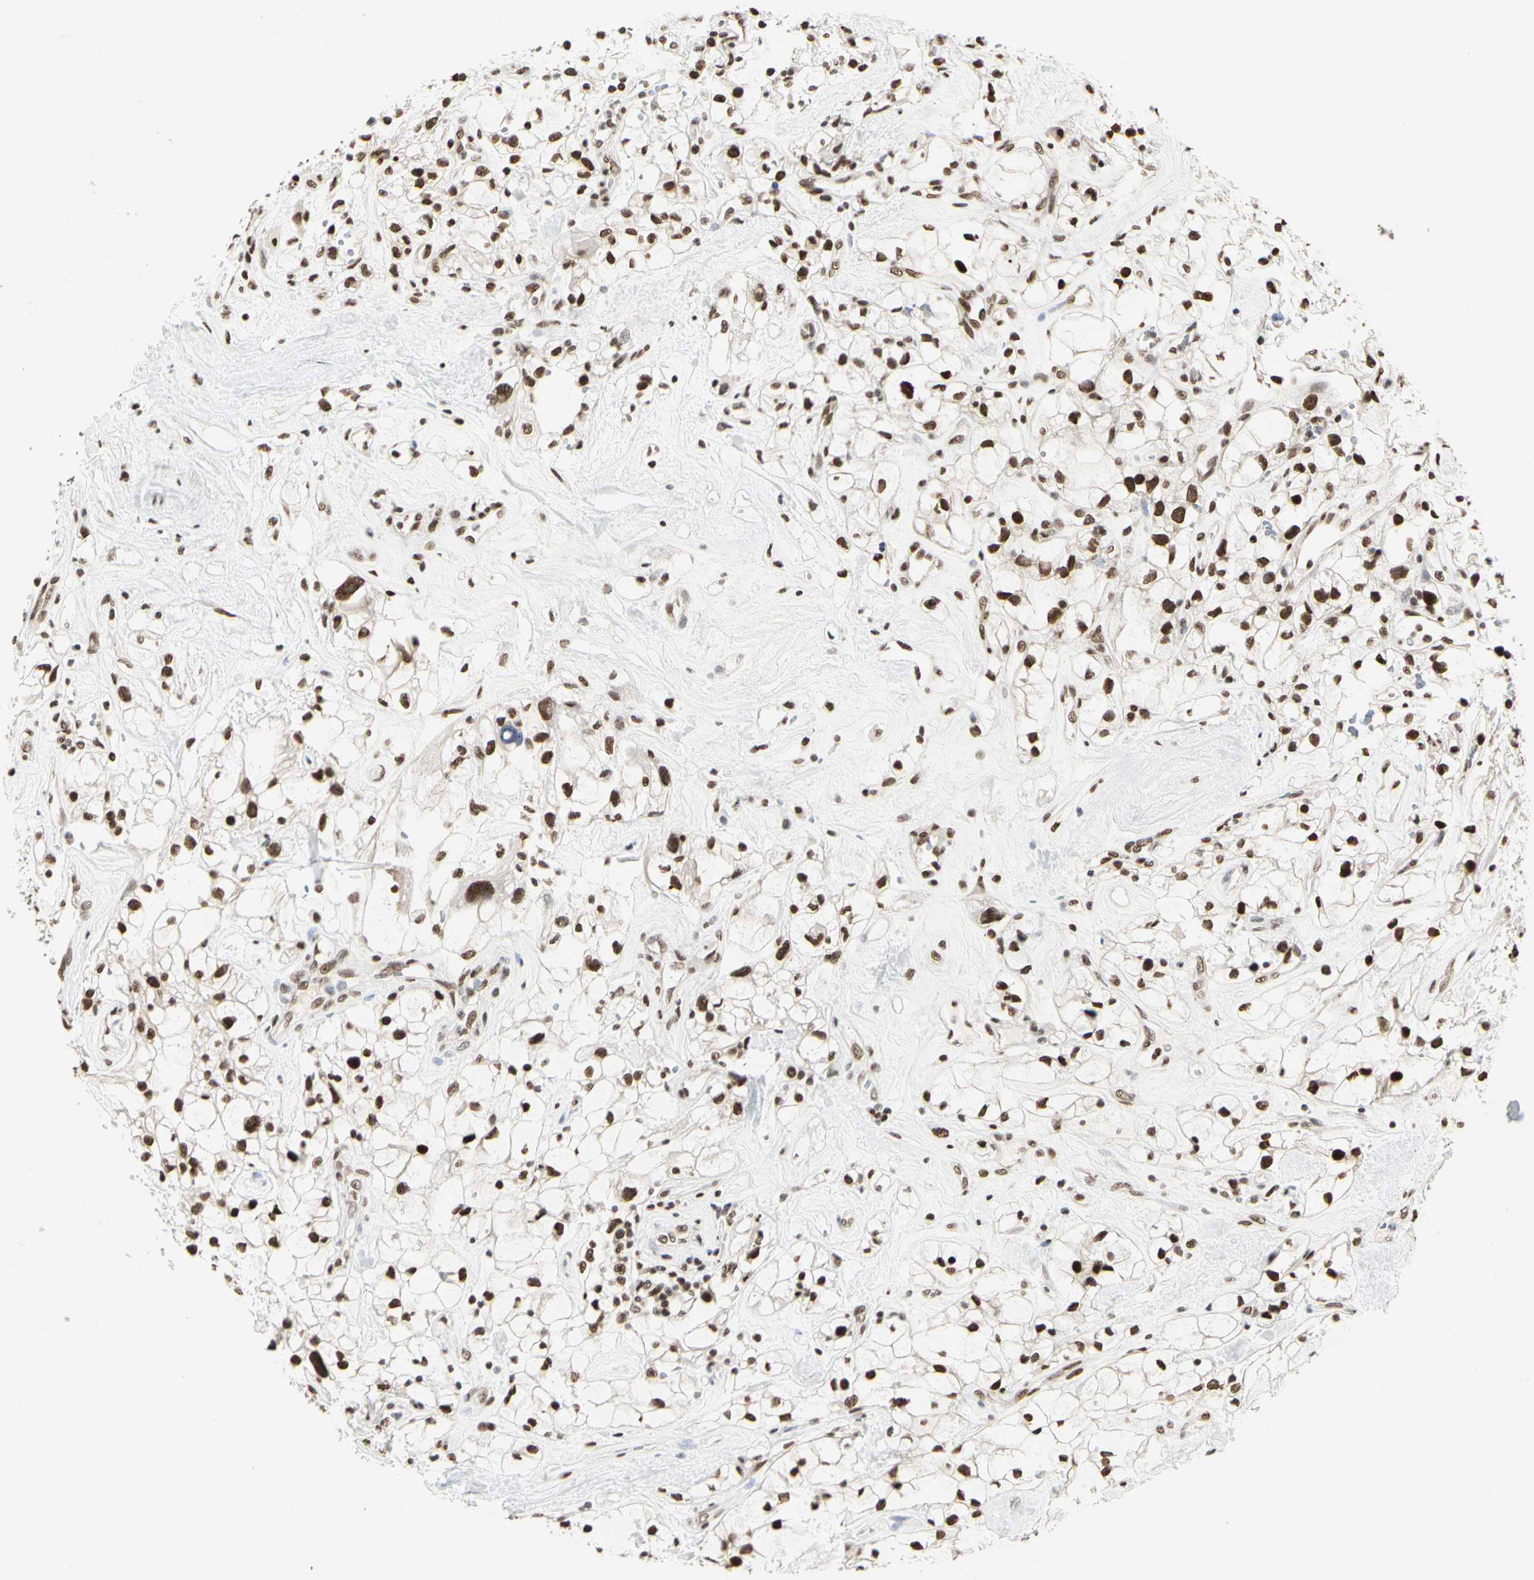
{"staining": {"intensity": "moderate", "quantity": ">75%", "location": "nuclear"}, "tissue": "renal cancer", "cell_type": "Tumor cells", "image_type": "cancer", "snomed": [{"axis": "morphology", "description": "Adenocarcinoma, NOS"}, {"axis": "topography", "description": "Kidney"}], "caption": "DAB (3,3'-diaminobenzidine) immunohistochemical staining of human renal cancer exhibits moderate nuclear protein staining in about >75% of tumor cells.", "gene": "PRMT3", "patient": {"sex": "female", "age": 60}}